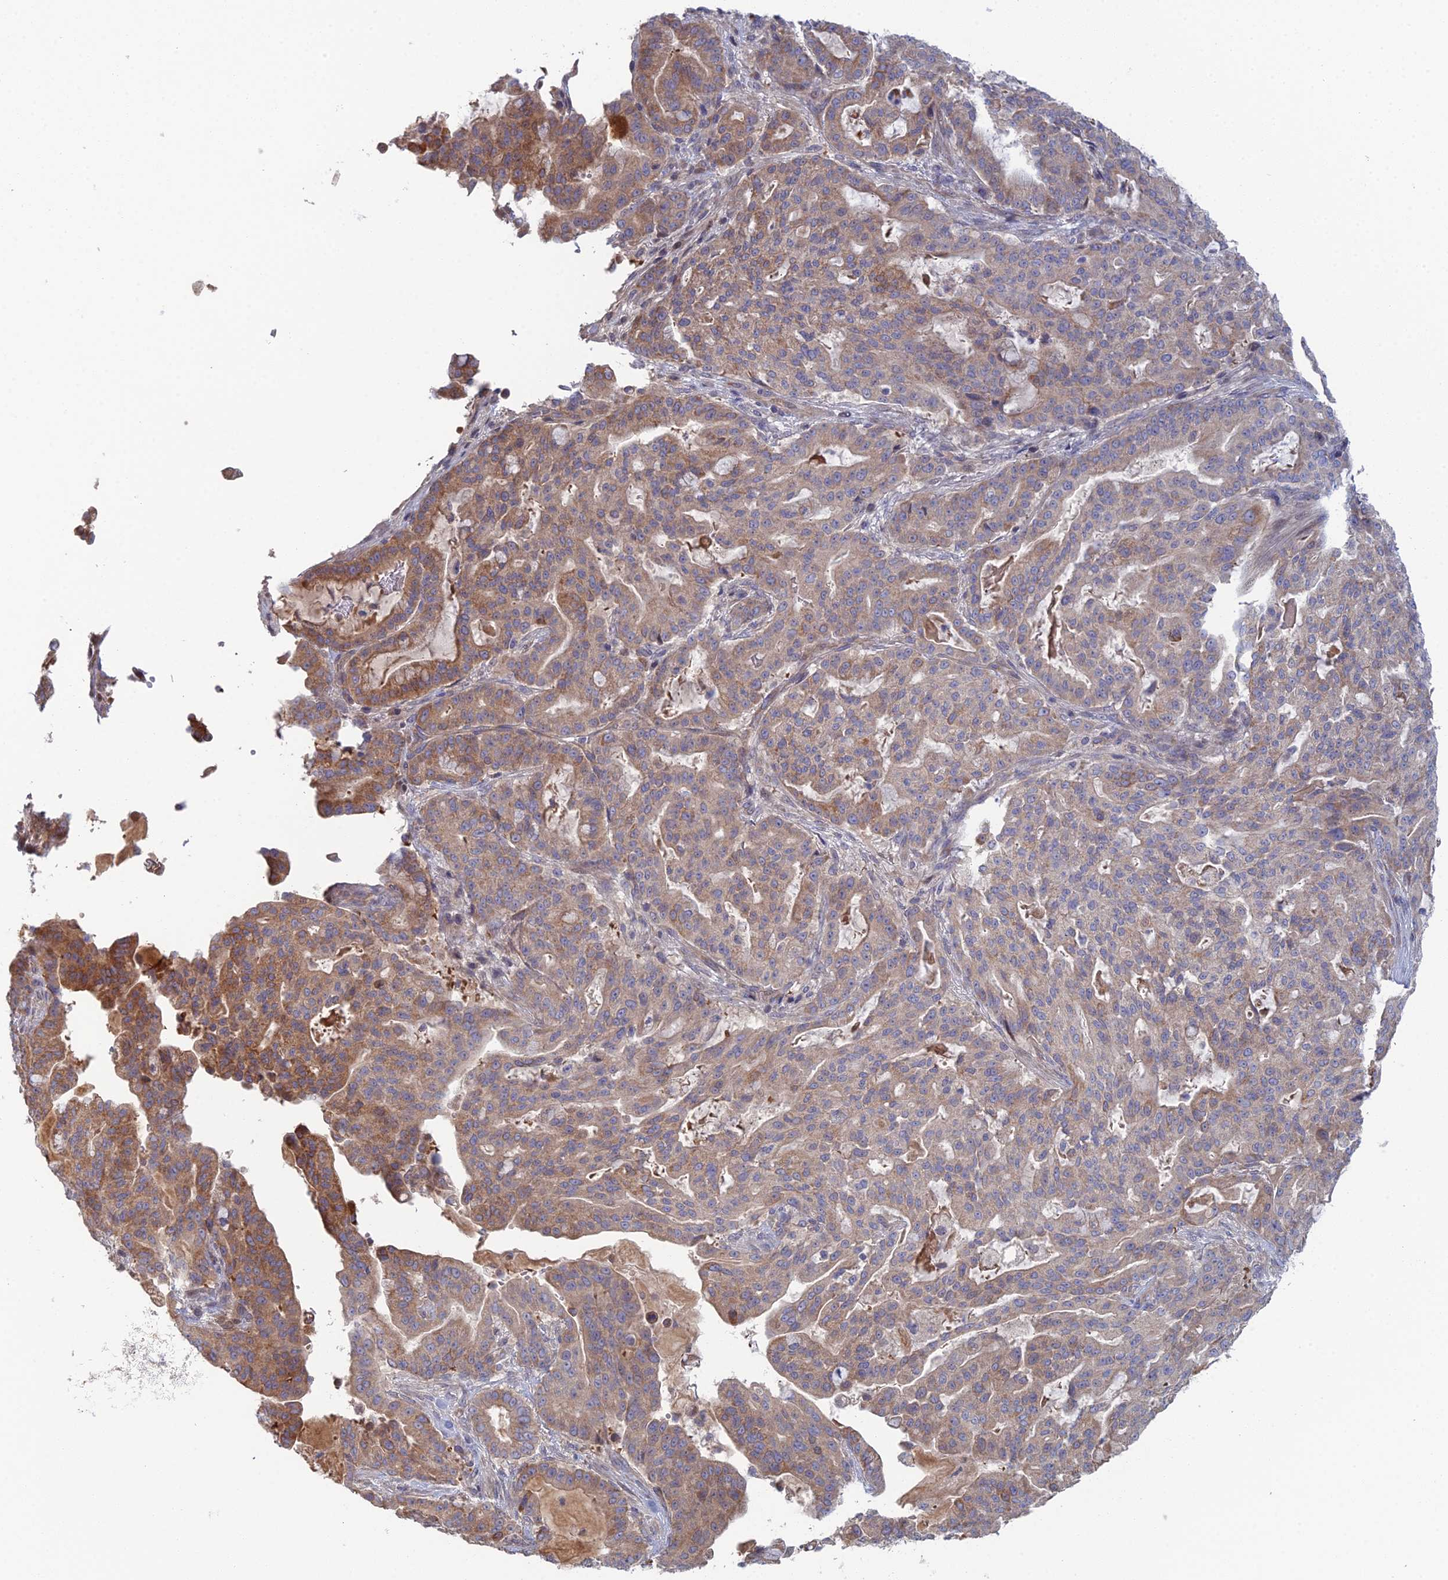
{"staining": {"intensity": "moderate", "quantity": ">75%", "location": "cytoplasmic/membranous"}, "tissue": "pancreatic cancer", "cell_type": "Tumor cells", "image_type": "cancer", "snomed": [{"axis": "morphology", "description": "Adenocarcinoma, NOS"}, {"axis": "topography", "description": "Pancreas"}], "caption": "Immunohistochemistry histopathology image of pancreatic cancer (adenocarcinoma) stained for a protein (brown), which exhibits medium levels of moderate cytoplasmic/membranous staining in approximately >75% of tumor cells.", "gene": "ARL16", "patient": {"sex": "male", "age": 63}}